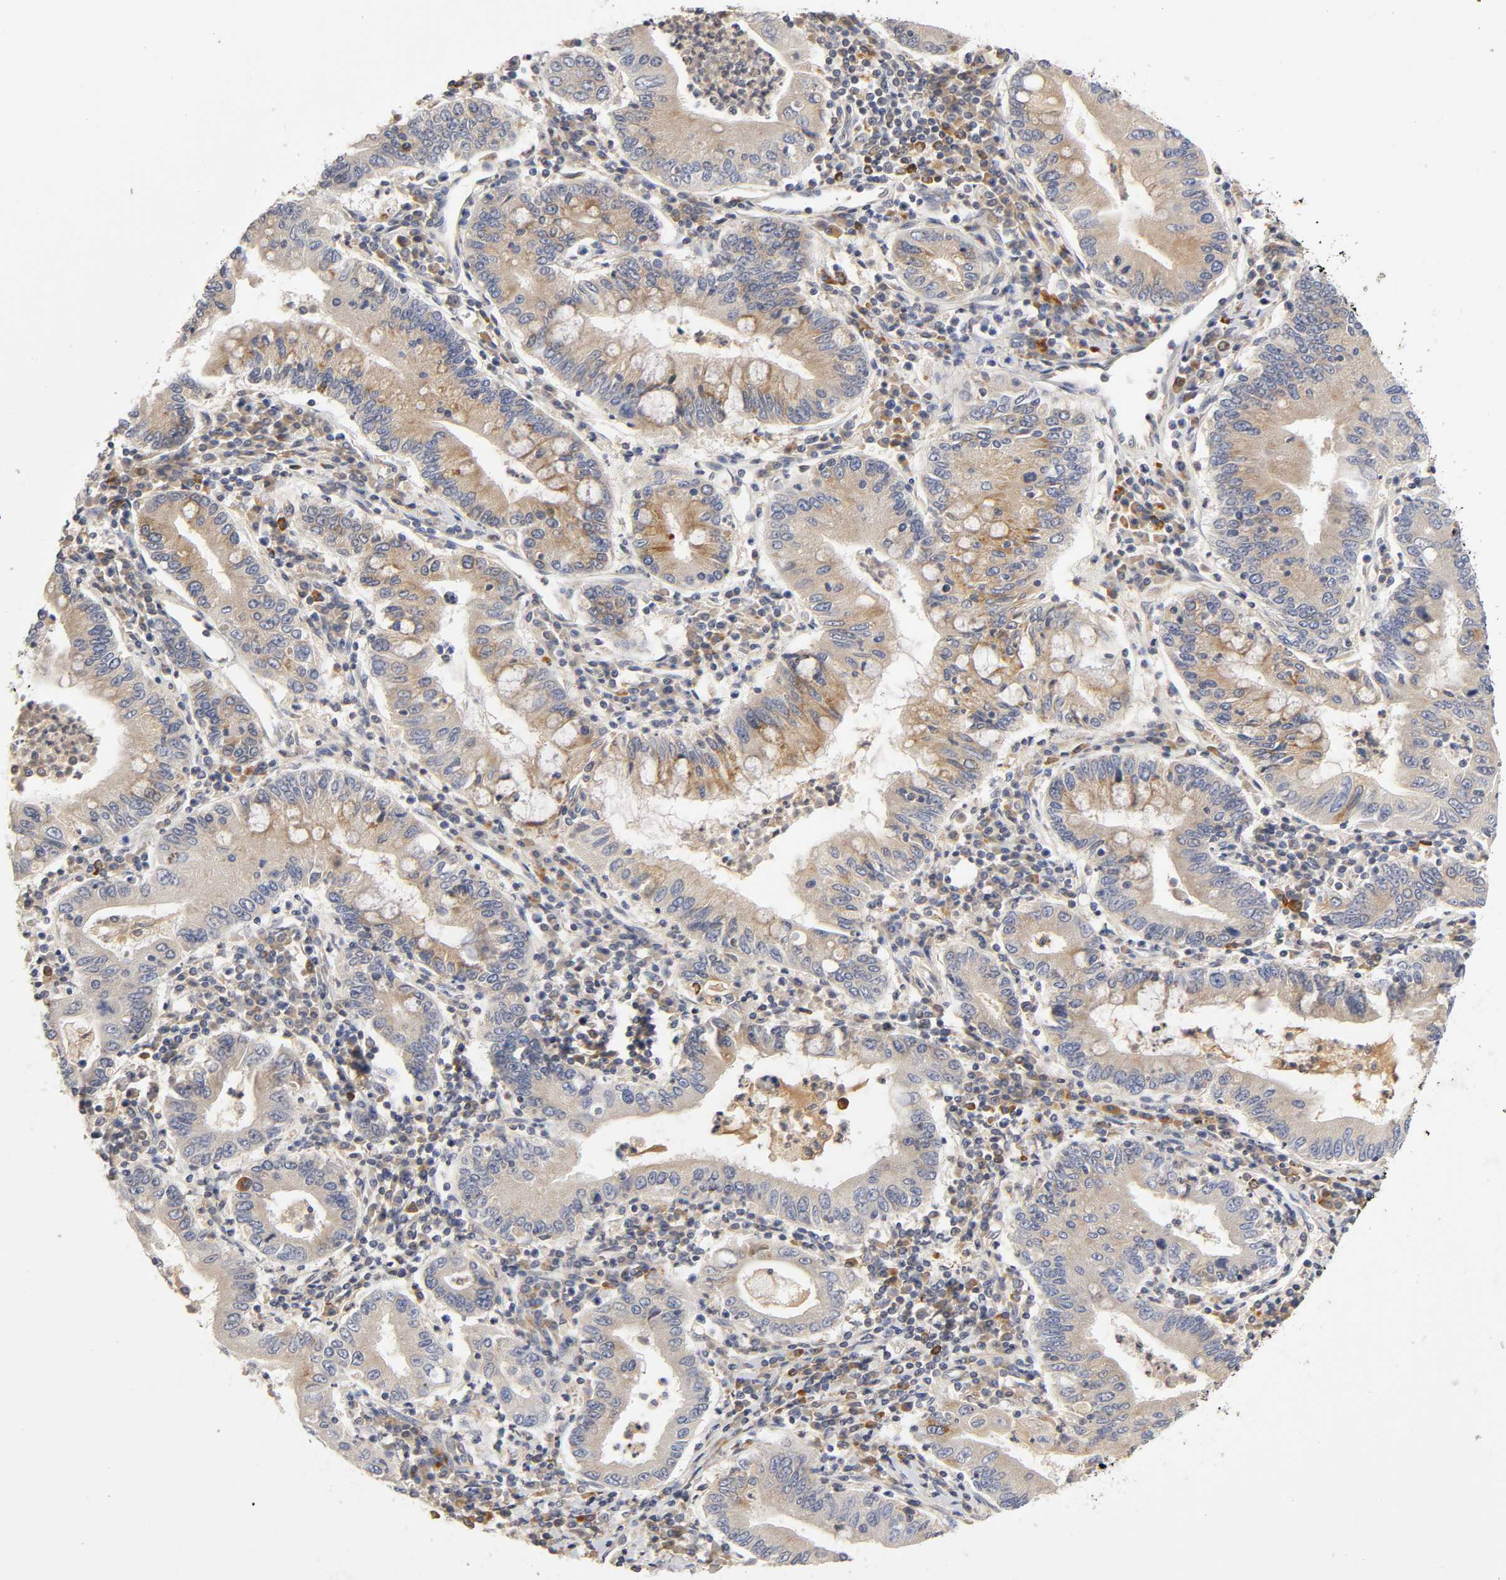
{"staining": {"intensity": "weak", "quantity": ">75%", "location": "cytoplasmic/membranous"}, "tissue": "stomach cancer", "cell_type": "Tumor cells", "image_type": "cancer", "snomed": [{"axis": "morphology", "description": "Normal tissue, NOS"}, {"axis": "morphology", "description": "Adenocarcinoma, NOS"}, {"axis": "topography", "description": "Esophagus"}, {"axis": "topography", "description": "Stomach, upper"}, {"axis": "topography", "description": "Peripheral nerve tissue"}], "caption": "The image demonstrates a brown stain indicating the presence of a protein in the cytoplasmic/membranous of tumor cells in stomach cancer (adenocarcinoma).", "gene": "RHOA", "patient": {"sex": "male", "age": 62}}